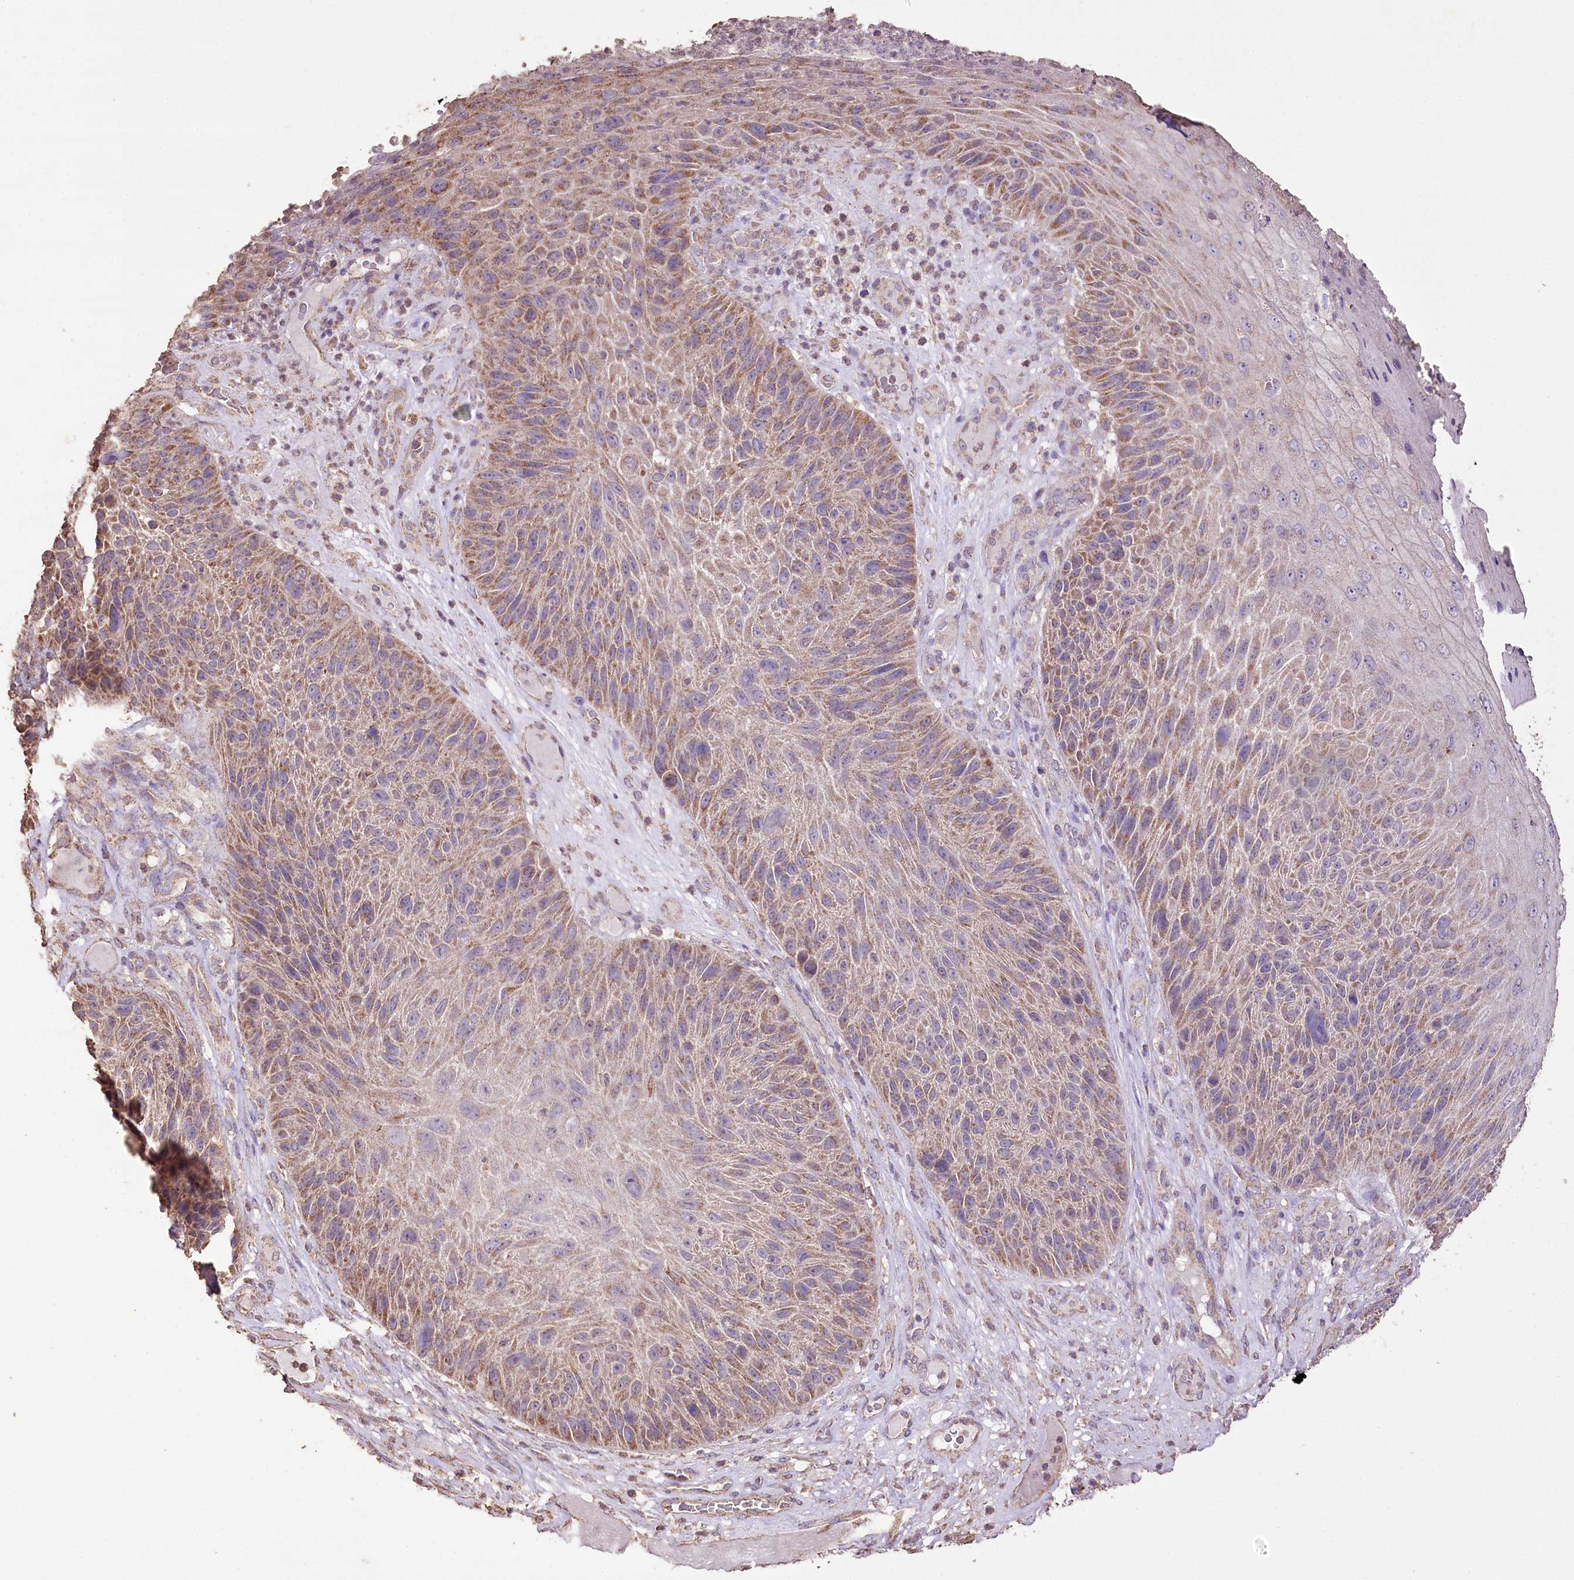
{"staining": {"intensity": "moderate", "quantity": ">75%", "location": "cytoplasmic/membranous"}, "tissue": "skin cancer", "cell_type": "Tumor cells", "image_type": "cancer", "snomed": [{"axis": "morphology", "description": "Squamous cell carcinoma, NOS"}, {"axis": "topography", "description": "Skin"}], "caption": "Immunohistochemical staining of human skin cancer (squamous cell carcinoma) shows moderate cytoplasmic/membranous protein staining in approximately >75% of tumor cells.", "gene": "IREB2", "patient": {"sex": "female", "age": 88}}